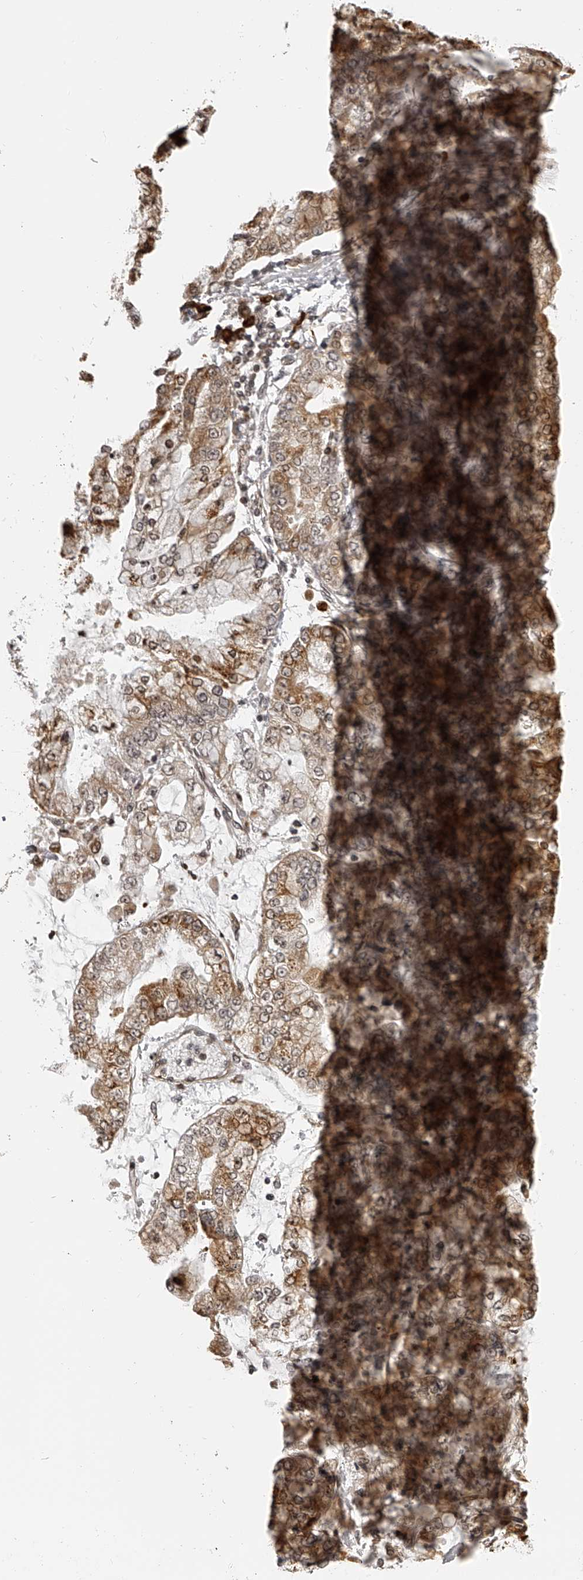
{"staining": {"intensity": "moderate", "quantity": ">75%", "location": "cytoplasmic/membranous,nuclear"}, "tissue": "stomach cancer", "cell_type": "Tumor cells", "image_type": "cancer", "snomed": [{"axis": "morphology", "description": "Normal tissue, NOS"}, {"axis": "morphology", "description": "Adenocarcinoma, NOS"}, {"axis": "topography", "description": "Stomach, upper"}, {"axis": "topography", "description": "Stomach"}], "caption": "Immunohistochemistry of adenocarcinoma (stomach) displays medium levels of moderate cytoplasmic/membranous and nuclear positivity in about >75% of tumor cells. The staining was performed using DAB (3,3'-diaminobenzidine), with brown indicating positive protein expression. Nuclei are stained blue with hematoxylin.", "gene": "ODF2L", "patient": {"sex": "male", "age": 76}}